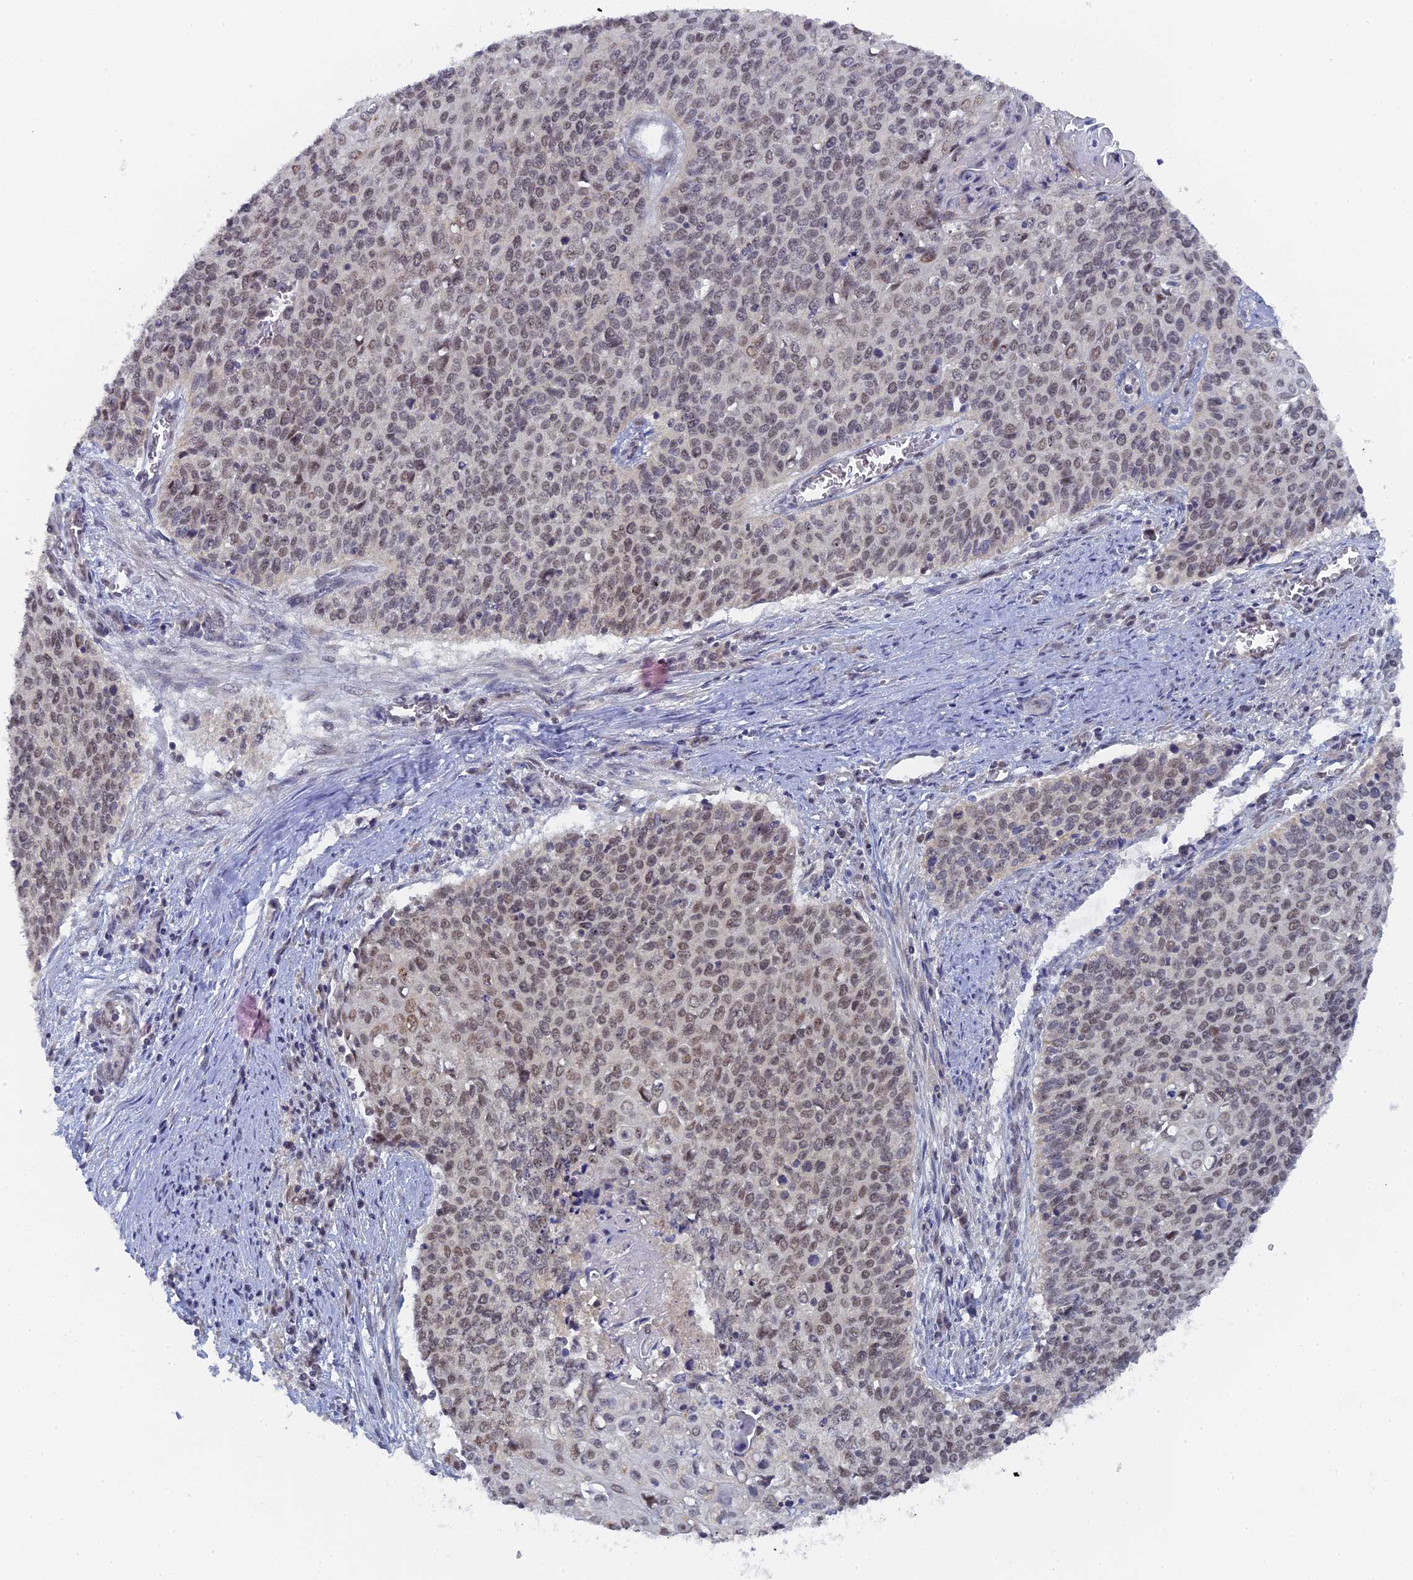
{"staining": {"intensity": "moderate", "quantity": "25%-75%", "location": "nuclear"}, "tissue": "cervical cancer", "cell_type": "Tumor cells", "image_type": "cancer", "snomed": [{"axis": "morphology", "description": "Squamous cell carcinoma, NOS"}, {"axis": "topography", "description": "Cervix"}], "caption": "Cervical cancer (squamous cell carcinoma) stained for a protein shows moderate nuclear positivity in tumor cells.", "gene": "MIGA2", "patient": {"sex": "female", "age": 39}}